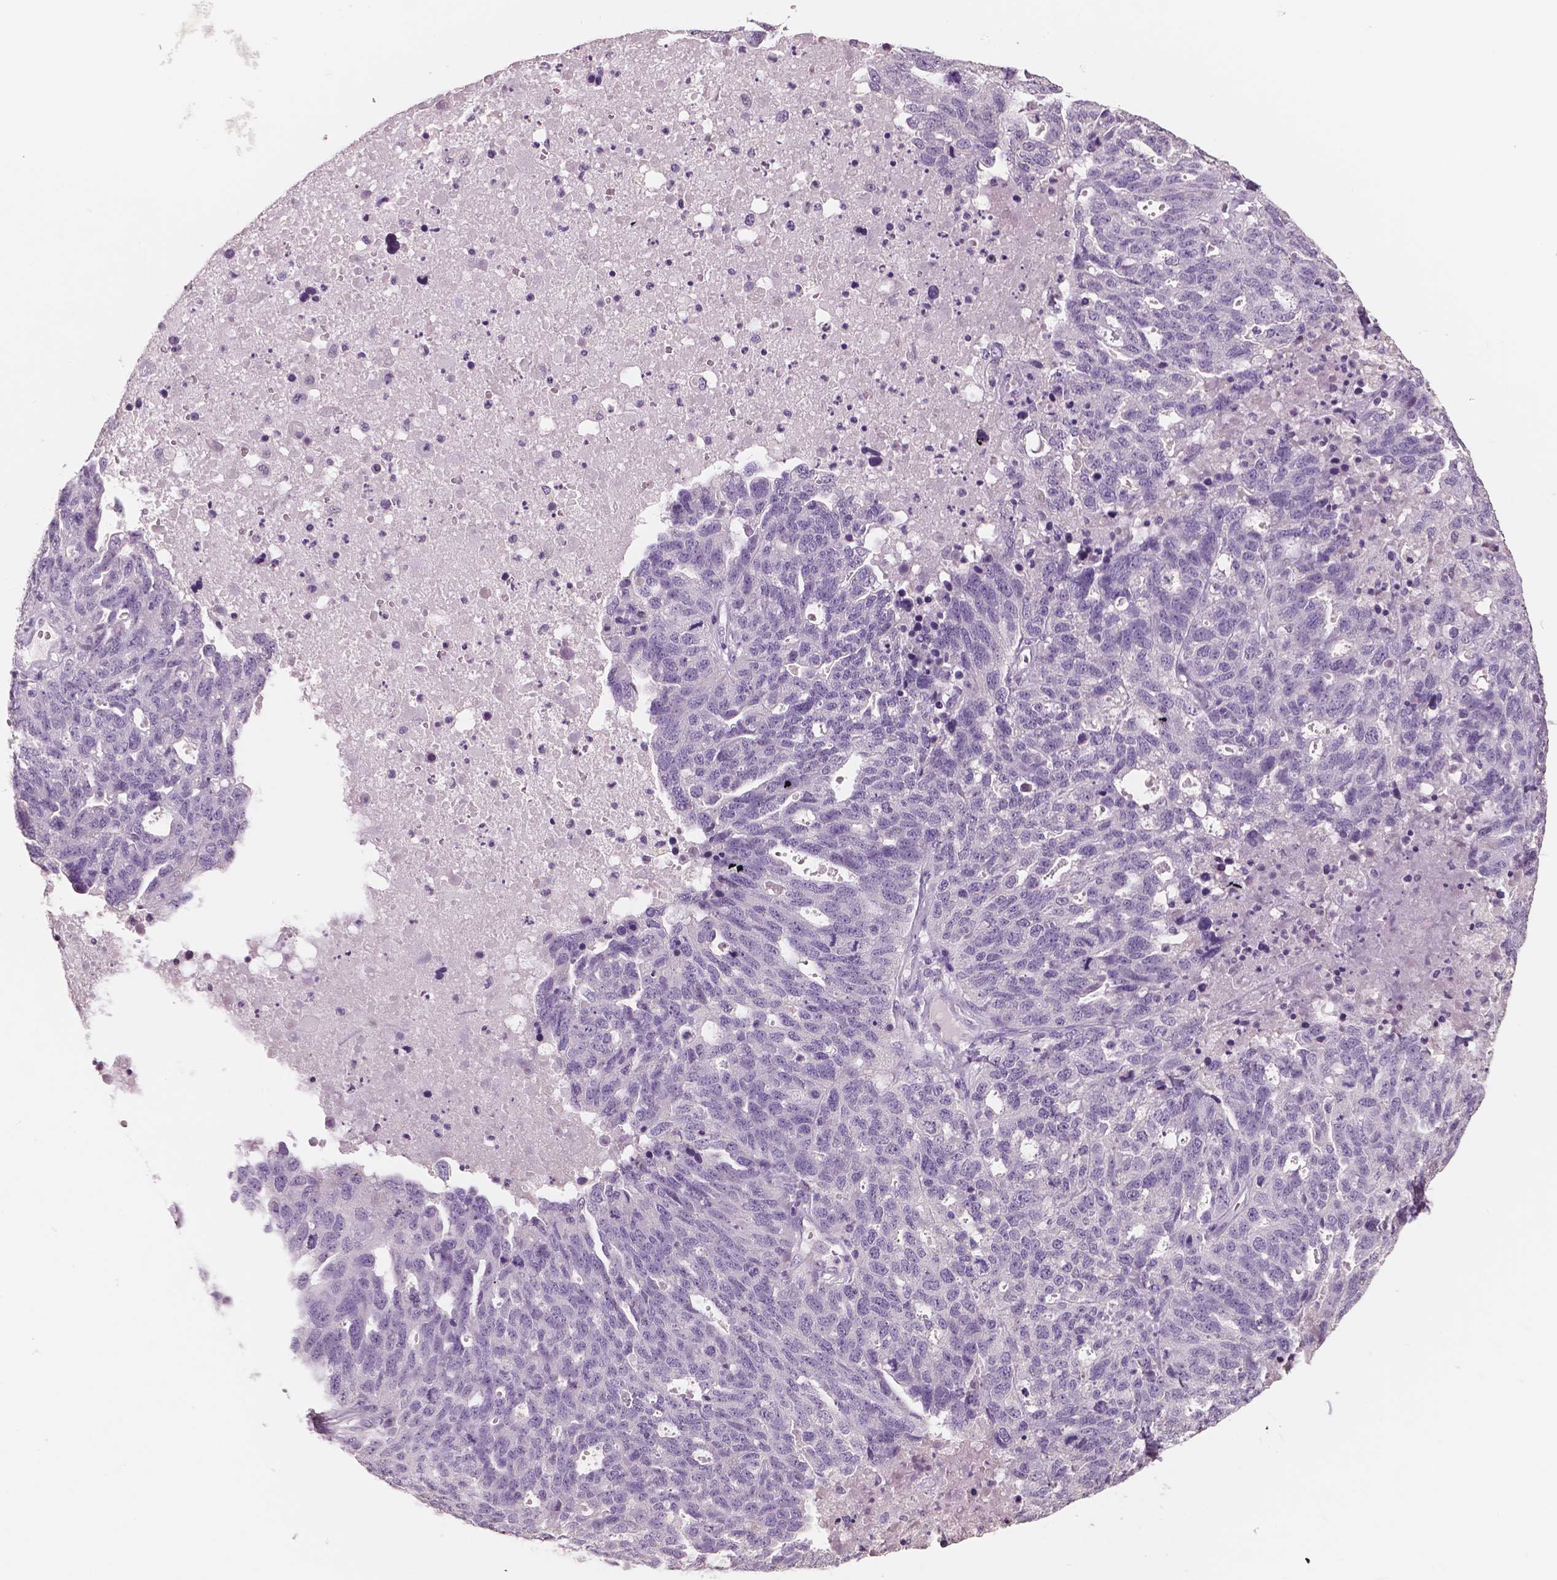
{"staining": {"intensity": "negative", "quantity": "none", "location": "none"}, "tissue": "ovarian cancer", "cell_type": "Tumor cells", "image_type": "cancer", "snomed": [{"axis": "morphology", "description": "Cystadenocarcinoma, serous, NOS"}, {"axis": "topography", "description": "Ovary"}], "caption": "Ovarian serous cystadenocarcinoma was stained to show a protein in brown. There is no significant positivity in tumor cells. The staining was performed using DAB to visualize the protein expression in brown, while the nuclei were stained in blue with hematoxylin (Magnification: 20x).", "gene": "NECAB1", "patient": {"sex": "female", "age": 71}}